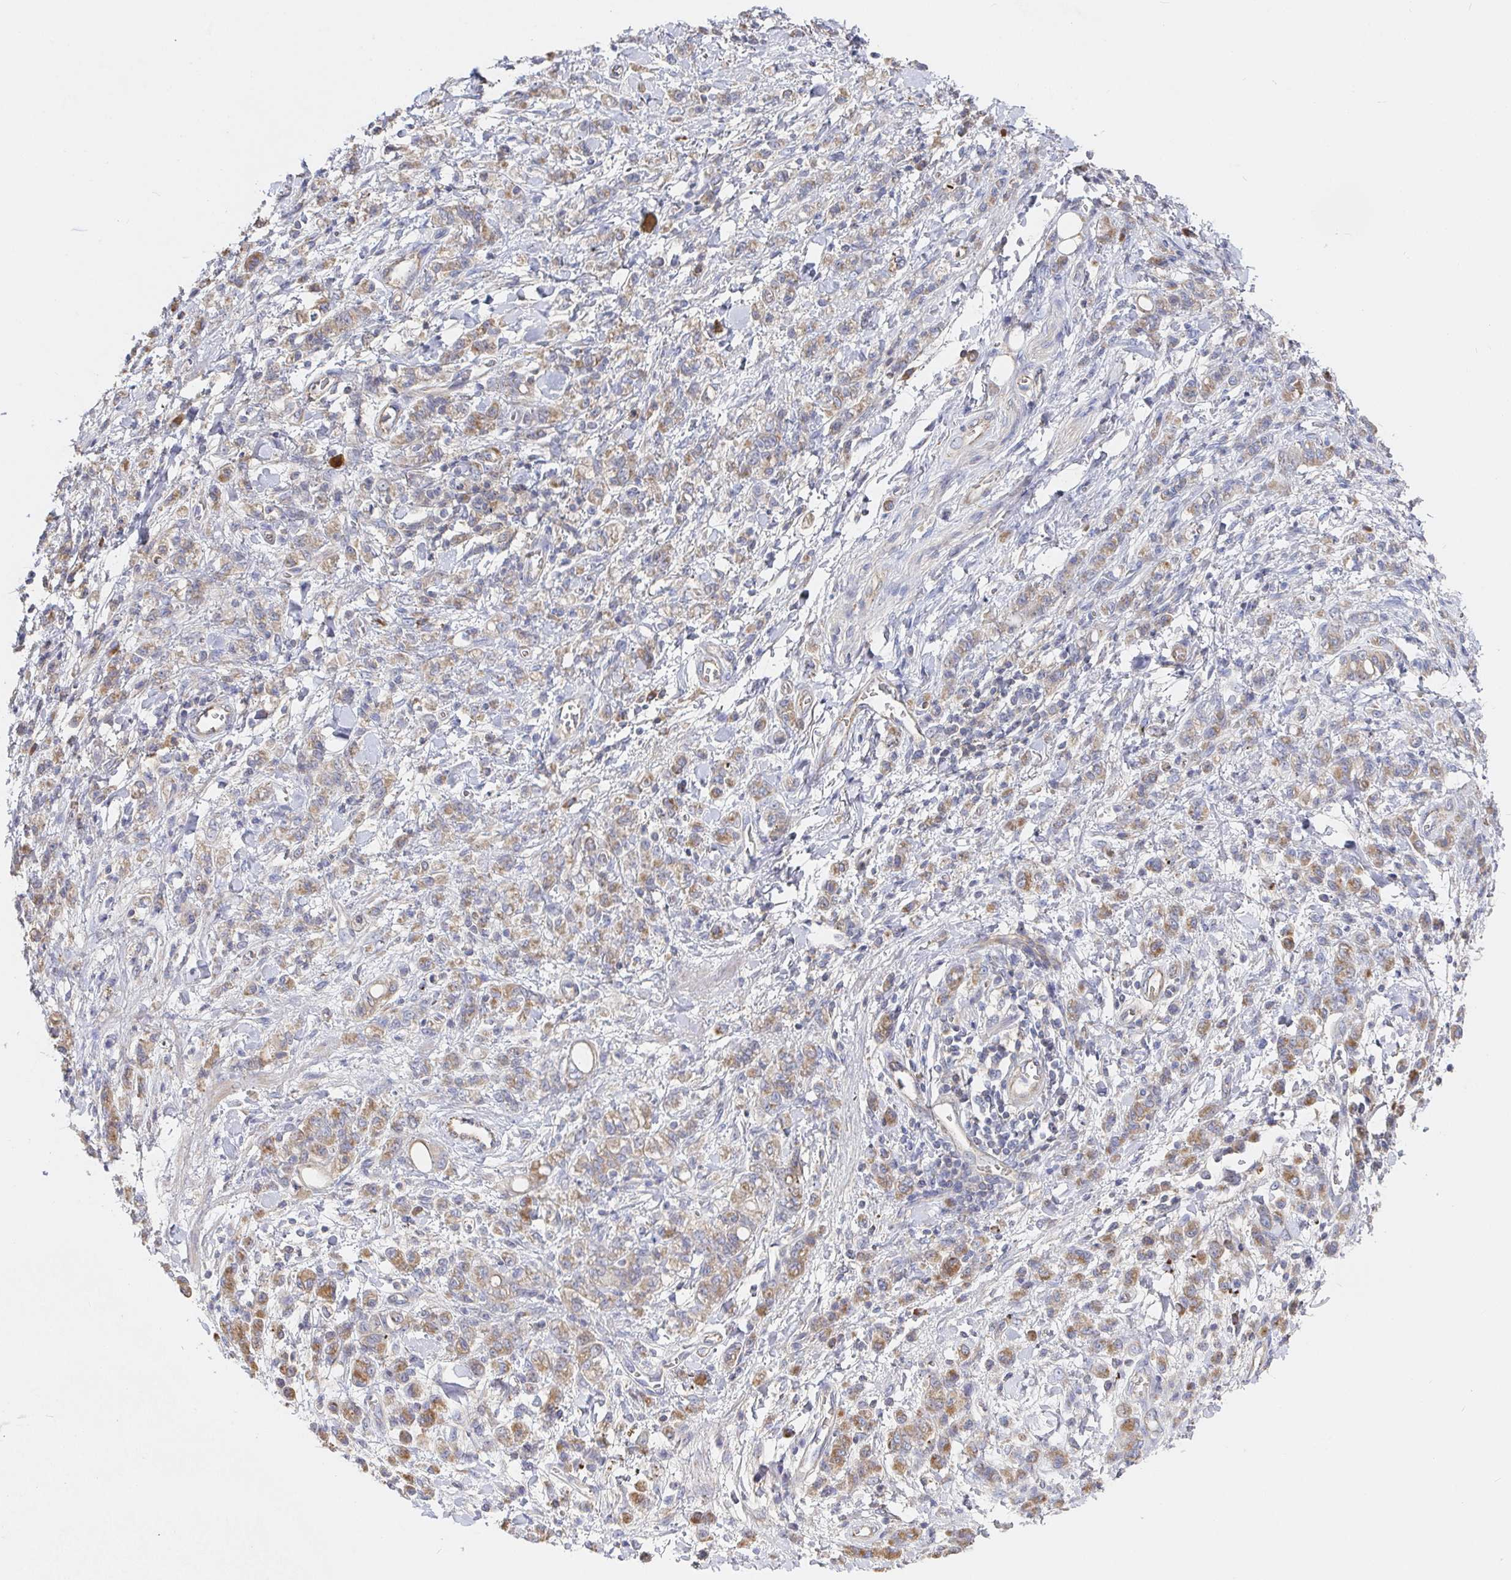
{"staining": {"intensity": "moderate", "quantity": "25%-75%", "location": "cytoplasmic/membranous"}, "tissue": "stomach cancer", "cell_type": "Tumor cells", "image_type": "cancer", "snomed": [{"axis": "morphology", "description": "Adenocarcinoma, NOS"}, {"axis": "topography", "description": "Stomach"}], "caption": "A high-resolution photomicrograph shows immunohistochemistry (IHC) staining of stomach cancer (adenocarcinoma), which displays moderate cytoplasmic/membranous staining in about 25%-75% of tumor cells.", "gene": "IRAK2", "patient": {"sex": "male", "age": 77}}